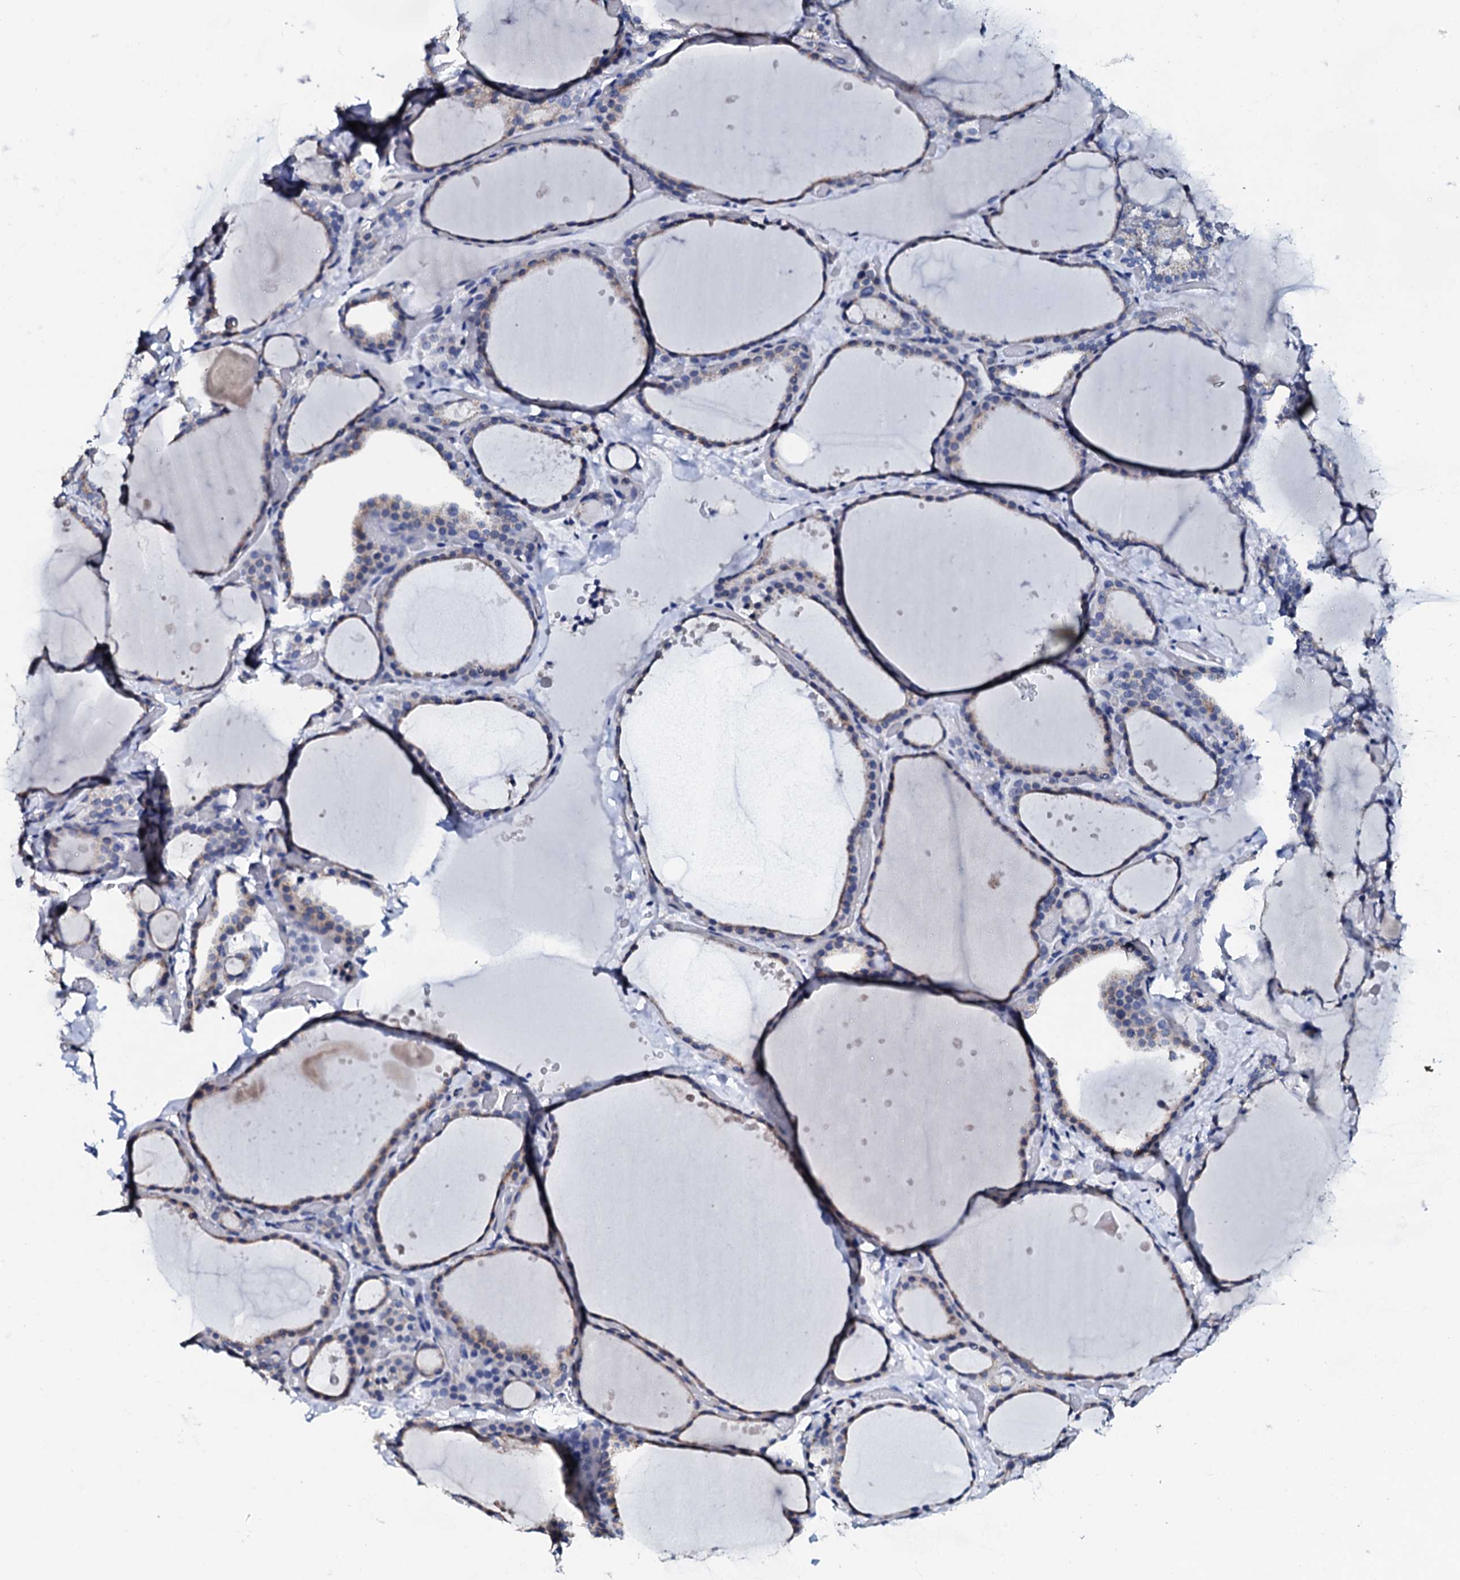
{"staining": {"intensity": "weak", "quantity": "25%-75%", "location": "cytoplasmic/membranous"}, "tissue": "thyroid gland", "cell_type": "Glandular cells", "image_type": "normal", "snomed": [{"axis": "morphology", "description": "Normal tissue, NOS"}, {"axis": "topography", "description": "Thyroid gland"}], "caption": "Unremarkable thyroid gland reveals weak cytoplasmic/membranous expression in about 25%-75% of glandular cells, visualized by immunohistochemistry.", "gene": "AKAP3", "patient": {"sex": "female", "age": 44}}